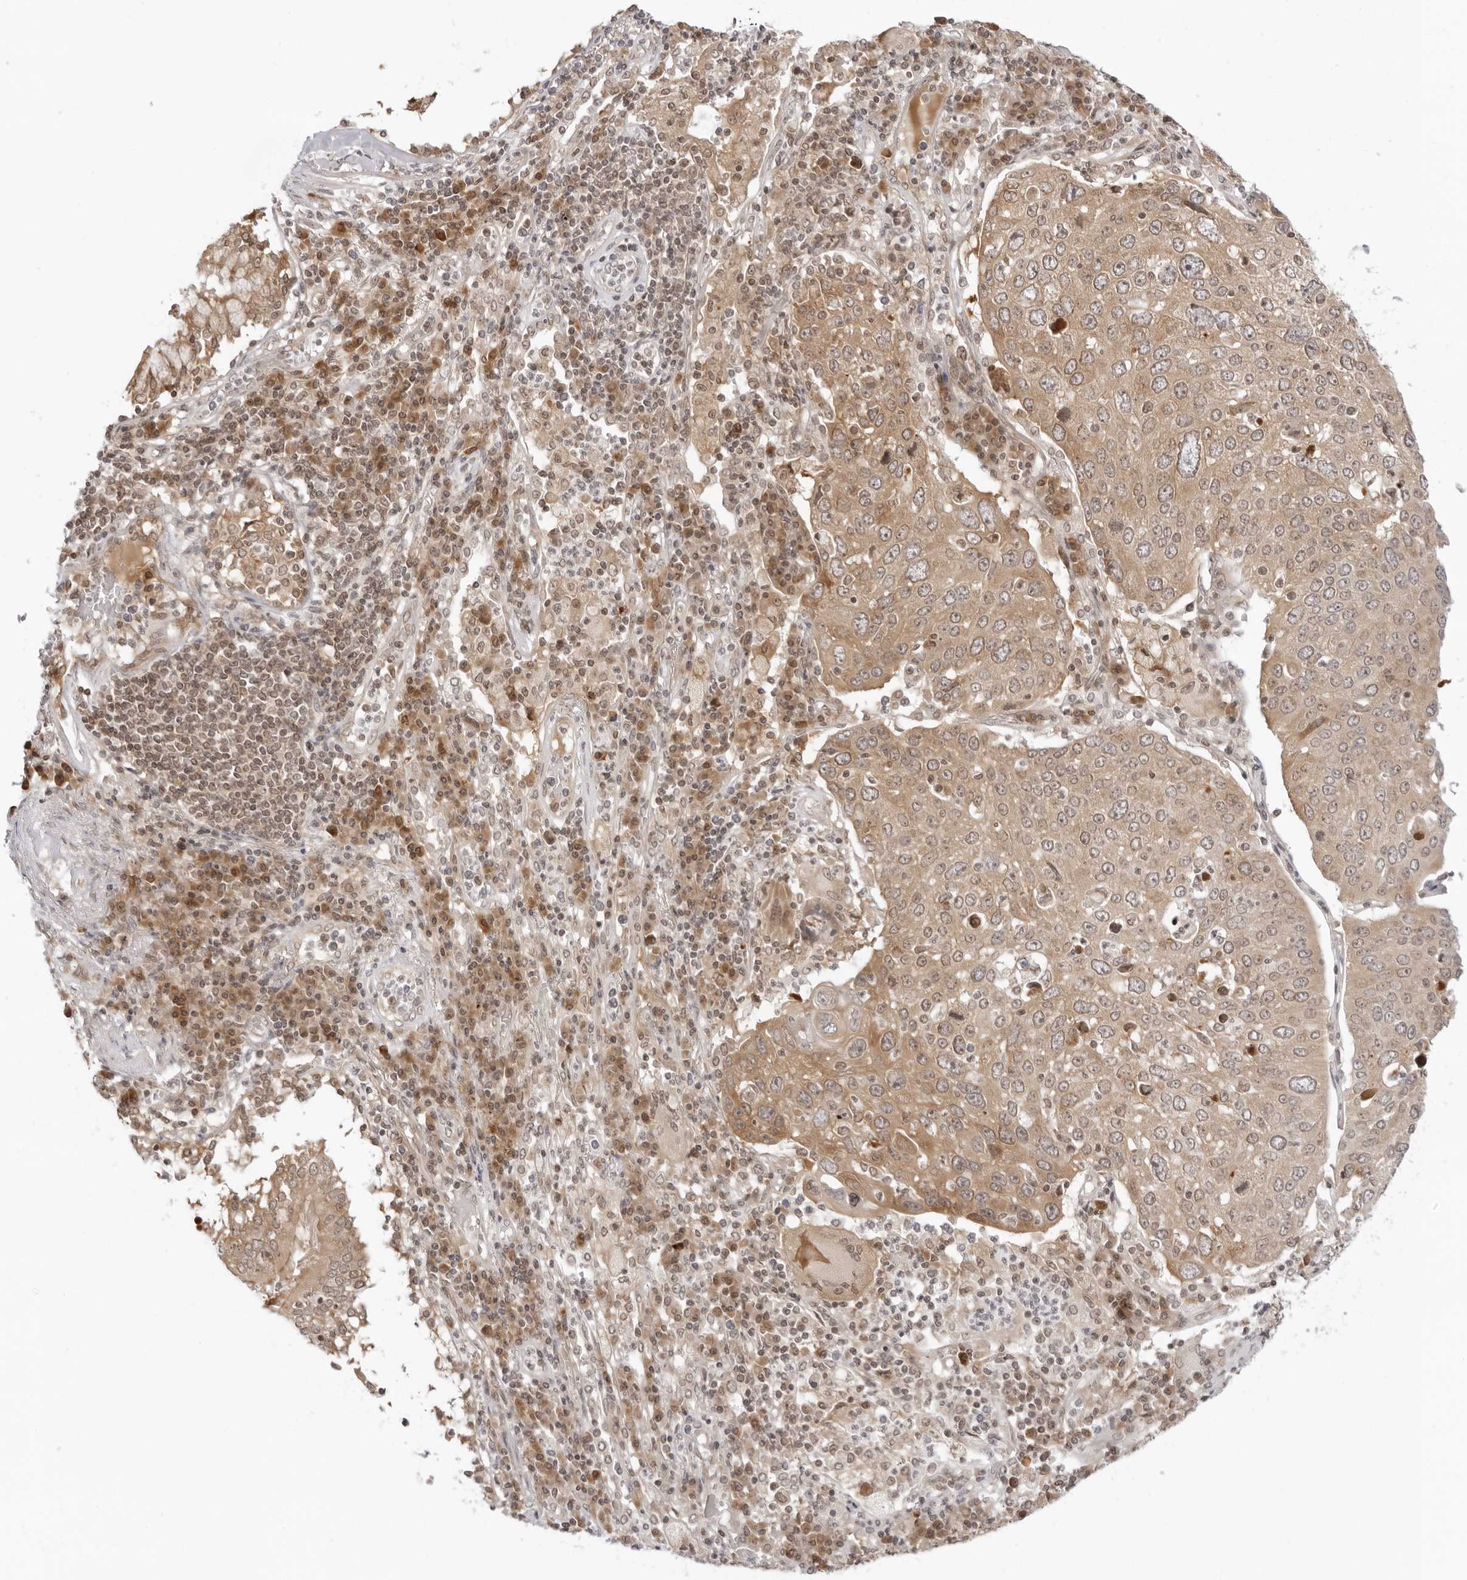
{"staining": {"intensity": "weak", "quantity": ">75%", "location": "cytoplasmic/membranous,nuclear"}, "tissue": "lung cancer", "cell_type": "Tumor cells", "image_type": "cancer", "snomed": [{"axis": "morphology", "description": "Squamous cell carcinoma, NOS"}, {"axis": "topography", "description": "Lung"}], "caption": "An immunohistochemistry (IHC) image of tumor tissue is shown. Protein staining in brown highlights weak cytoplasmic/membranous and nuclear positivity in lung squamous cell carcinoma within tumor cells. Nuclei are stained in blue.", "gene": "PRRC2C", "patient": {"sex": "male", "age": 65}}